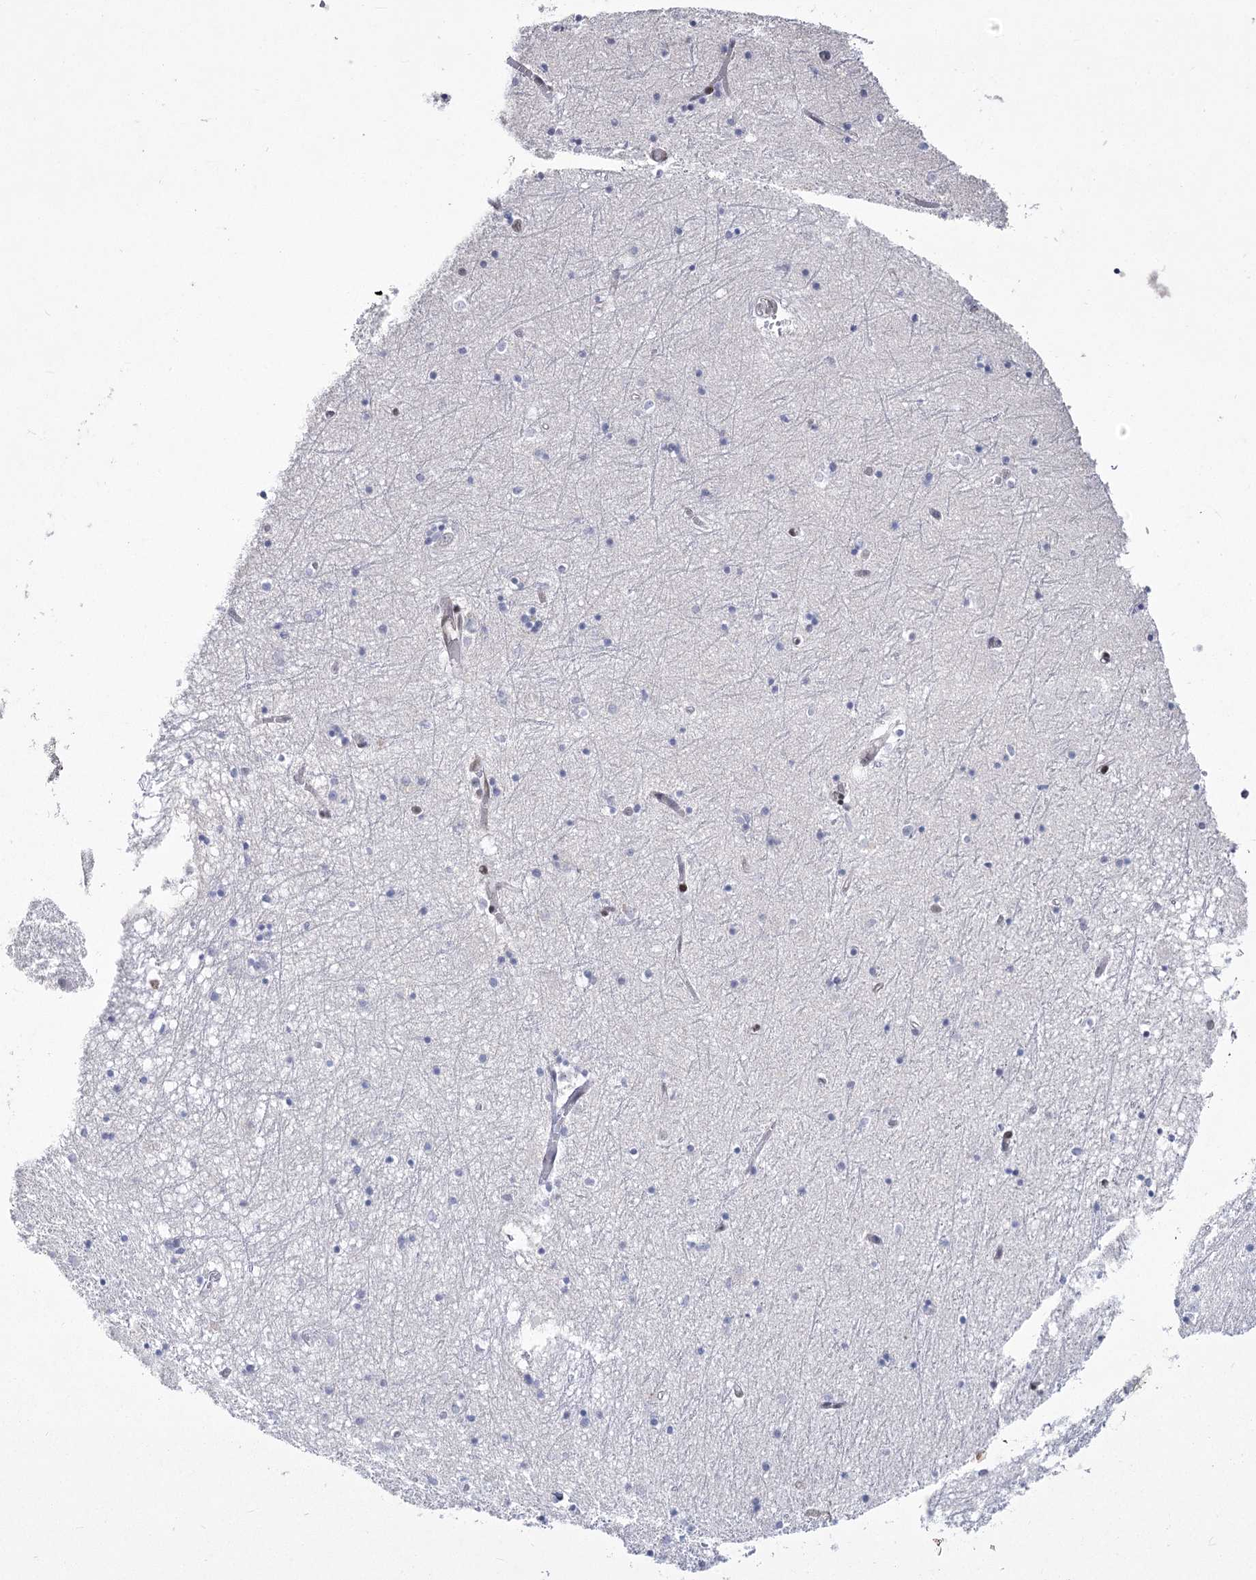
{"staining": {"intensity": "negative", "quantity": "none", "location": "none"}, "tissue": "hippocampus", "cell_type": "Glial cells", "image_type": "normal", "snomed": [{"axis": "morphology", "description": "Normal tissue, NOS"}, {"axis": "topography", "description": "Hippocampus"}], "caption": "A high-resolution histopathology image shows IHC staining of benign hippocampus, which shows no significant expression in glial cells.", "gene": "YBX3", "patient": {"sex": "male", "age": 70}}